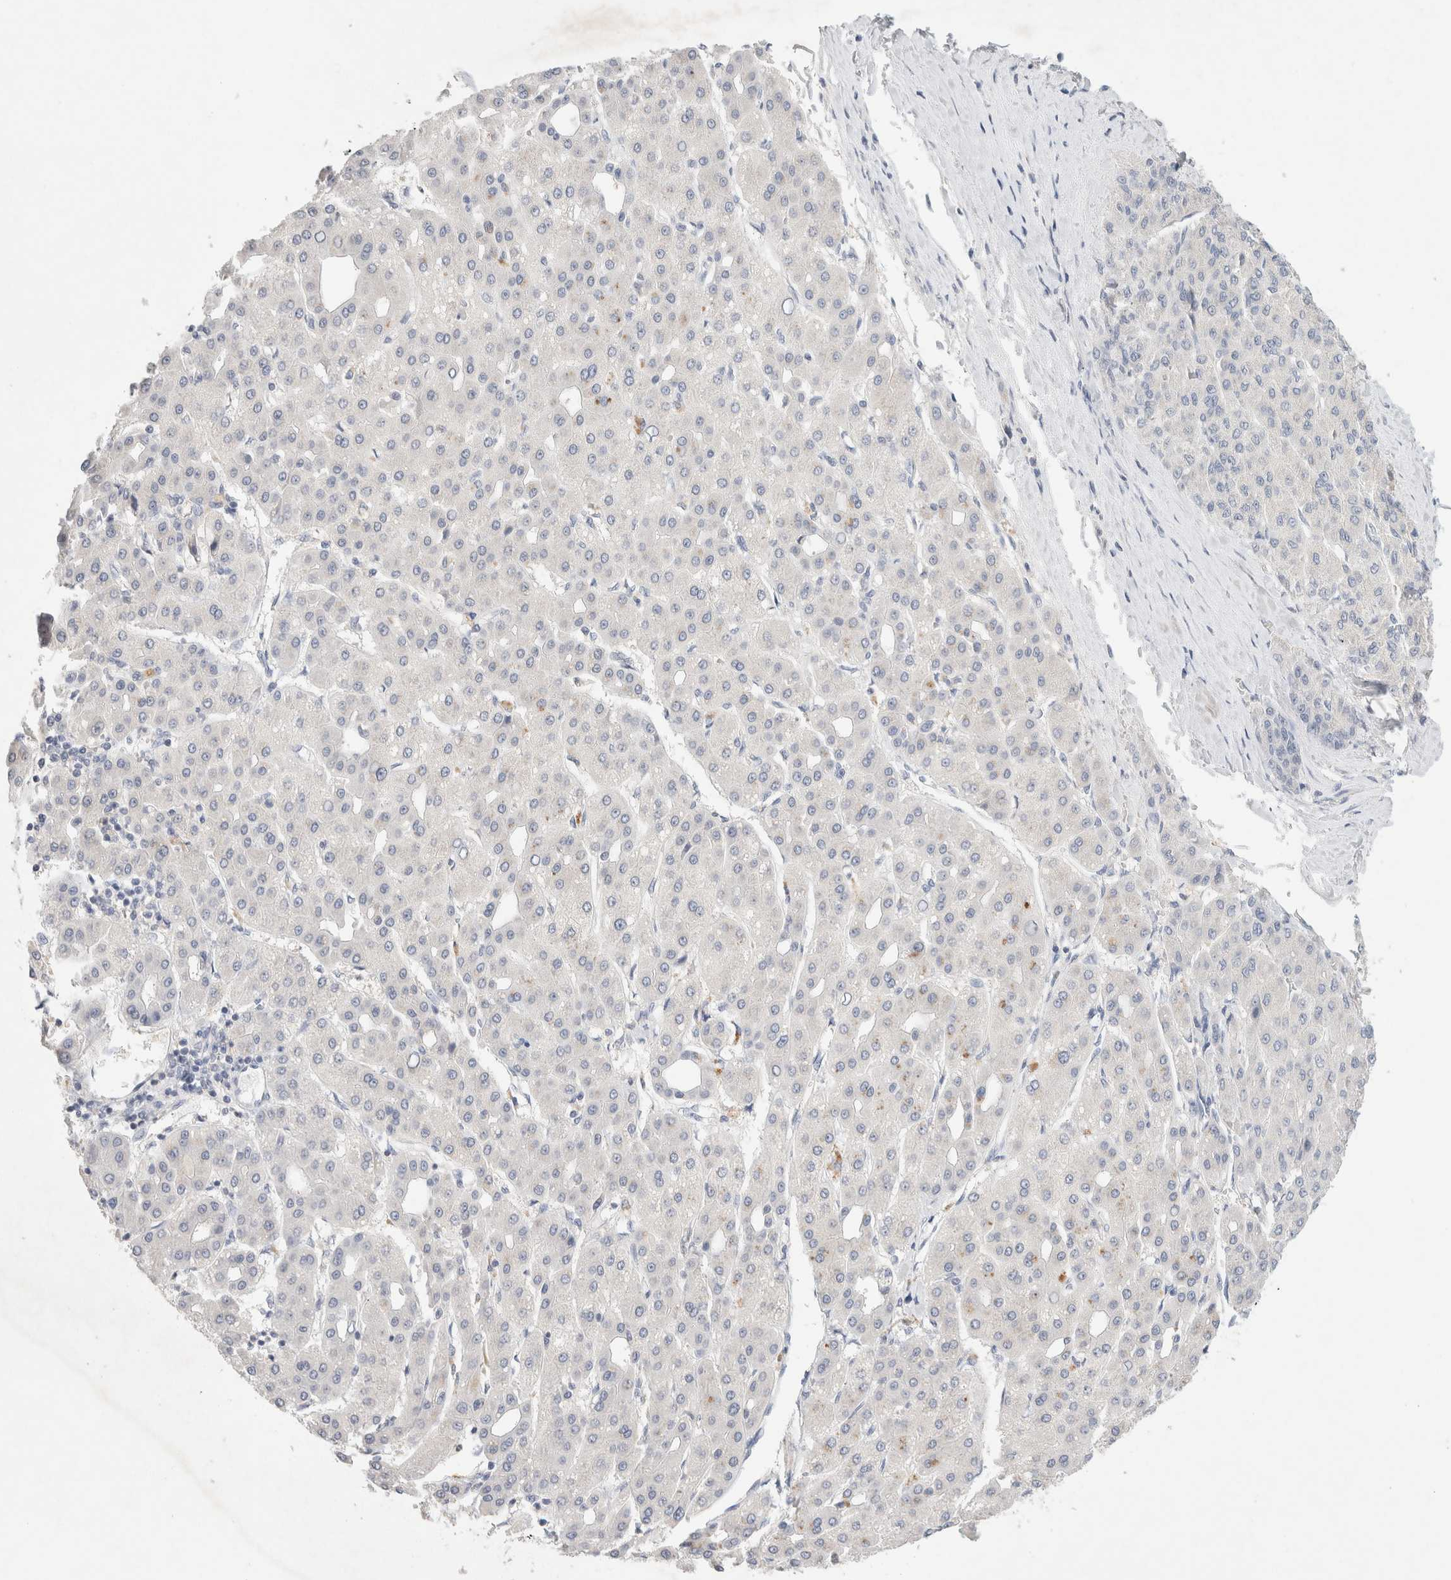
{"staining": {"intensity": "negative", "quantity": "none", "location": "none"}, "tissue": "liver cancer", "cell_type": "Tumor cells", "image_type": "cancer", "snomed": [{"axis": "morphology", "description": "Carcinoma, Hepatocellular, NOS"}, {"axis": "topography", "description": "Liver"}], "caption": "Liver cancer (hepatocellular carcinoma) stained for a protein using immunohistochemistry reveals no expression tumor cells.", "gene": "MPP2", "patient": {"sex": "male", "age": 65}}